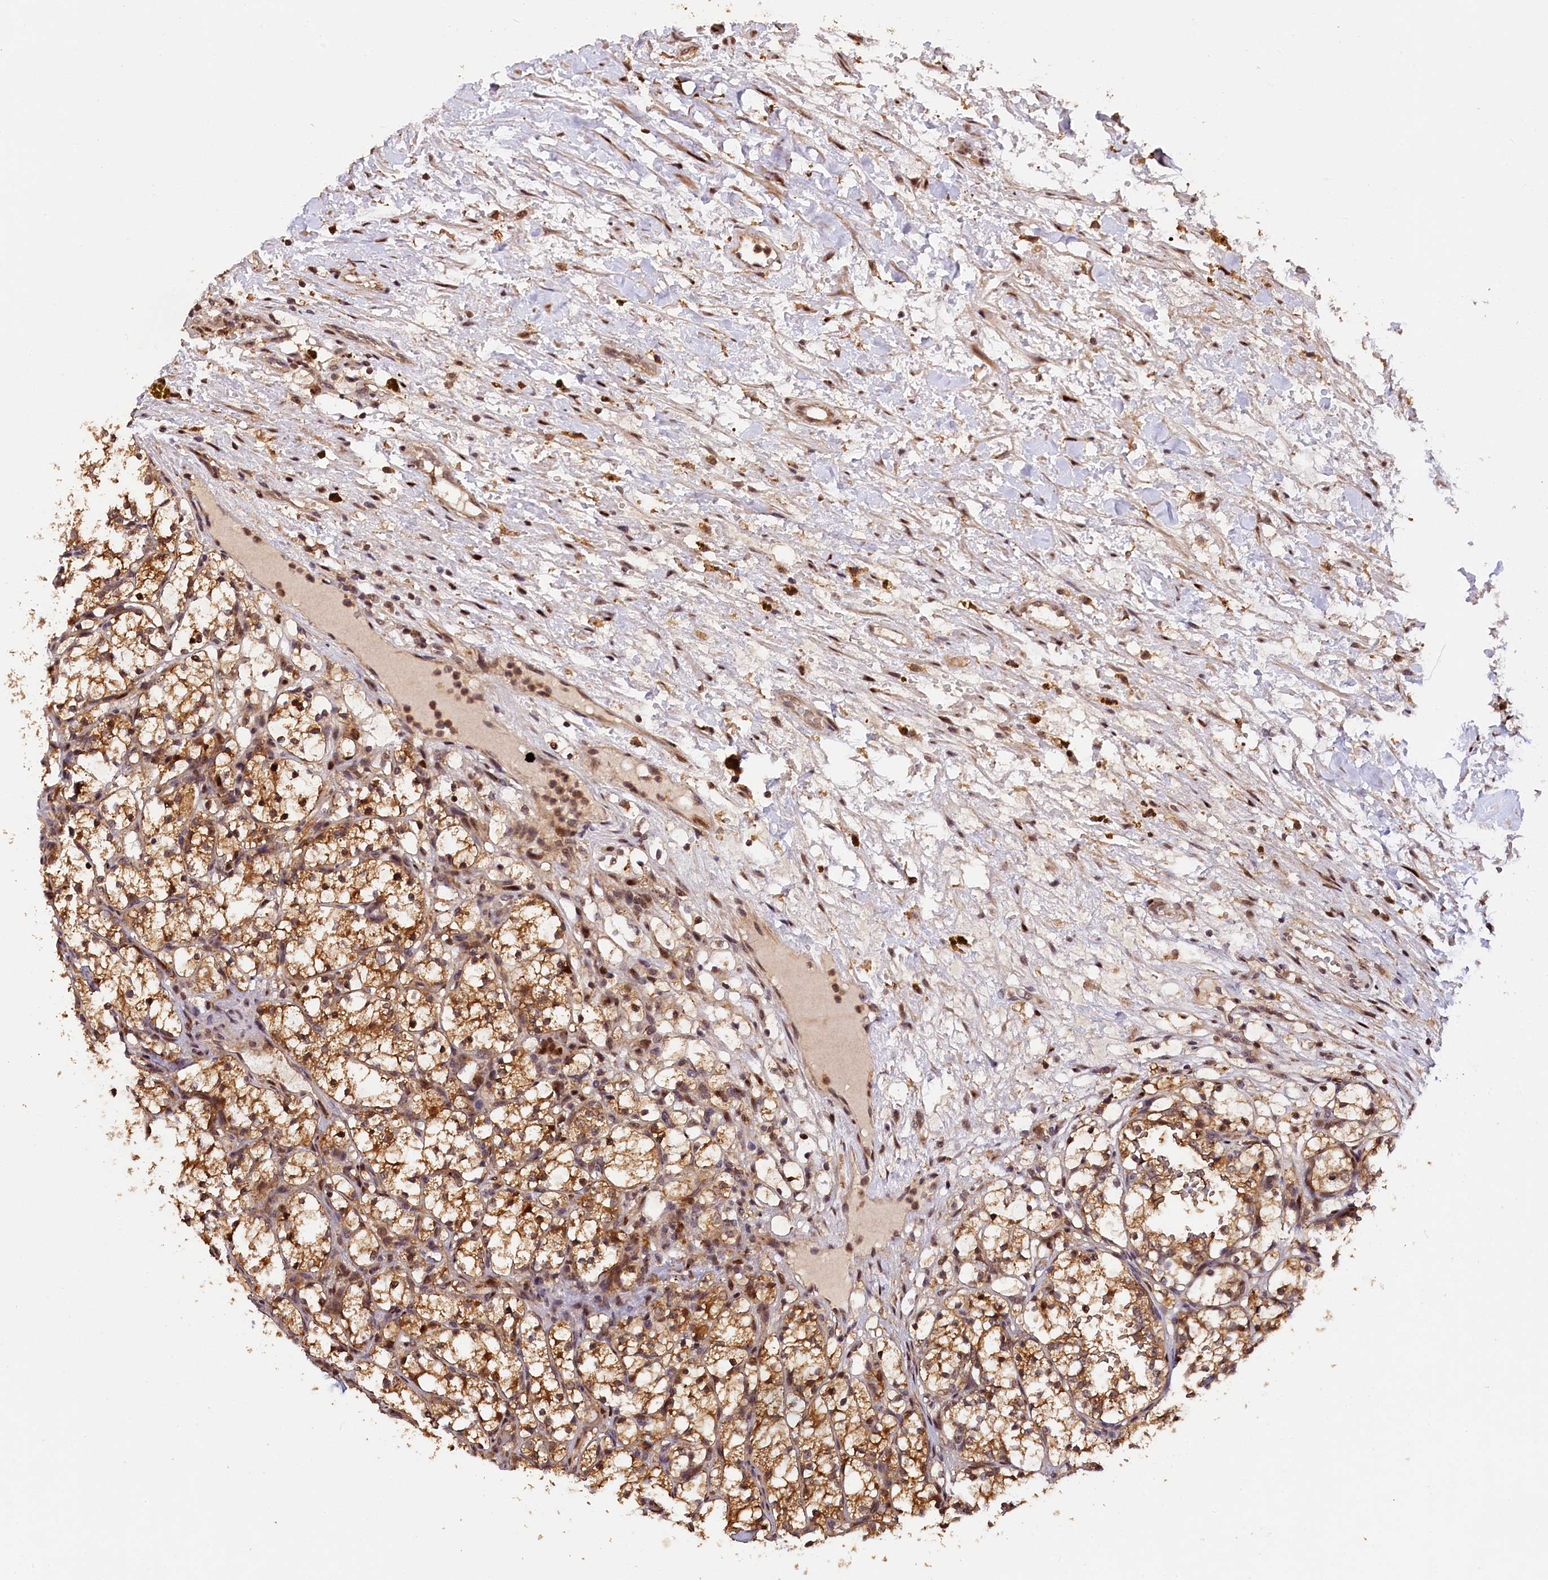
{"staining": {"intensity": "moderate", "quantity": "25%-75%", "location": "cytoplasmic/membranous,nuclear"}, "tissue": "renal cancer", "cell_type": "Tumor cells", "image_type": "cancer", "snomed": [{"axis": "morphology", "description": "Adenocarcinoma, NOS"}, {"axis": "topography", "description": "Kidney"}], "caption": "Human adenocarcinoma (renal) stained with a brown dye demonstrates moderate cytoplasmic/membranous and nuclear positive staining in about 25%-75% of tumor cells.", "gene": "PHAF1", "patient": {"sex": "female", "age": 69}}